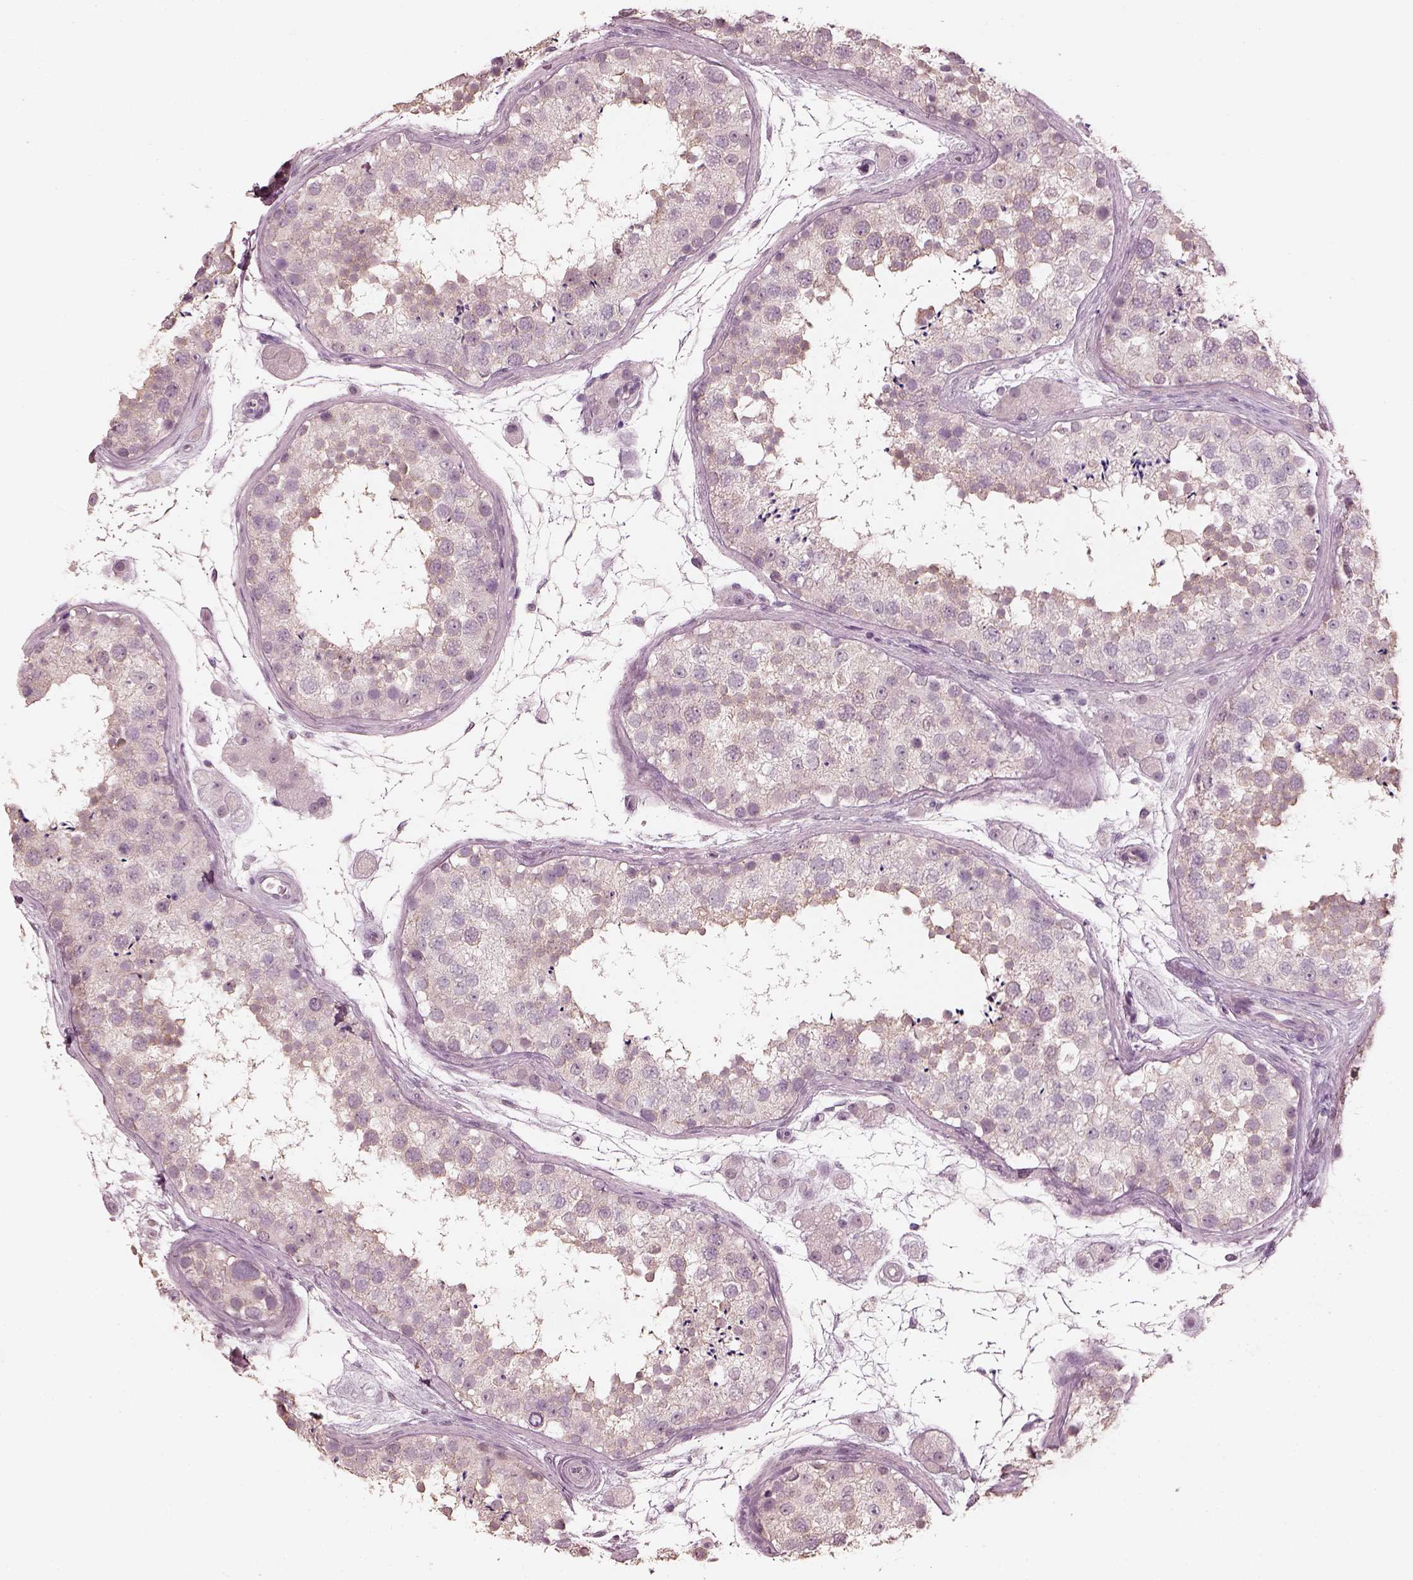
{"staining": {"intensity": "weak", "quantity": "25%-75%", "location": "cytoplasmic/membranous"}, "tissue": "testis", "cell_type": "Cells in seminiferous ducts", "image_type": "normal", "snomed": [{"axis": "morphology", "description": "Normal tissue, NOS"}, {"axis": "topography", "description": "Testis"}], "caption": "The photomicrograph exhibits immunohistochemical staining of unremarkable testis. There is weak cytoplasmic/membranous expression is present in about 25%-75% of cells in seminiferous ducts.", "gene": "OPTC", "patient": {"sex": "male", "age": 41}}